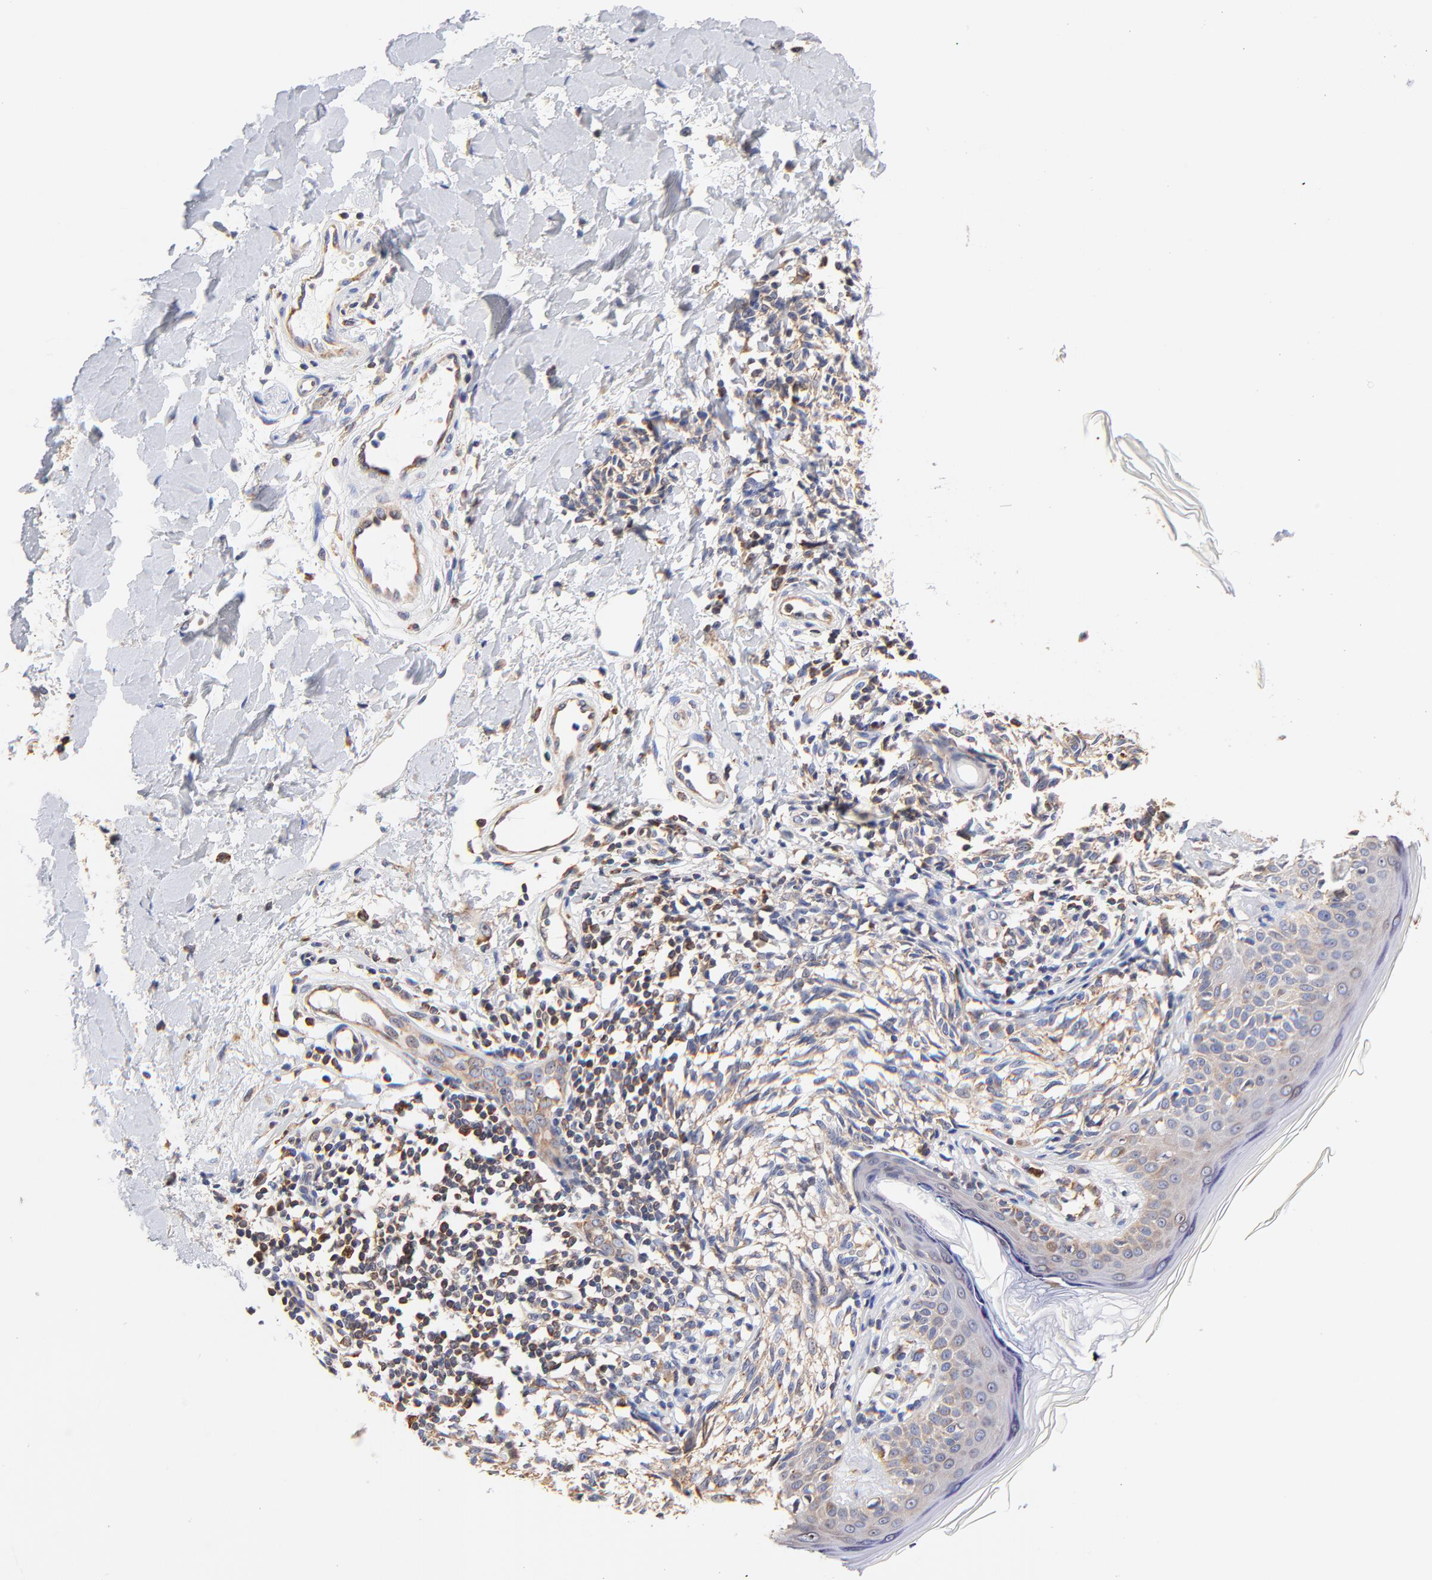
{"staining": {"intensity": "weak", "quantity": ">75%", "location": "cytoplasmic/membranous"}, "tissue": "melanoma", "cell_type": "Tumor cells", "image_type": "cancer", "snomed": [{"axis": "morphology", "description": "Malignant melanoma, NOS"}, {"axis": "topography", "description": "Skin"}], "caption": "Melanoma stained for a protein (brown) reveals weak cytoplasmic/membranous positive positivity in about >75% of tumor cells.", "gene": "RPL27", "patient": {"sex": "male", "age": 67}}